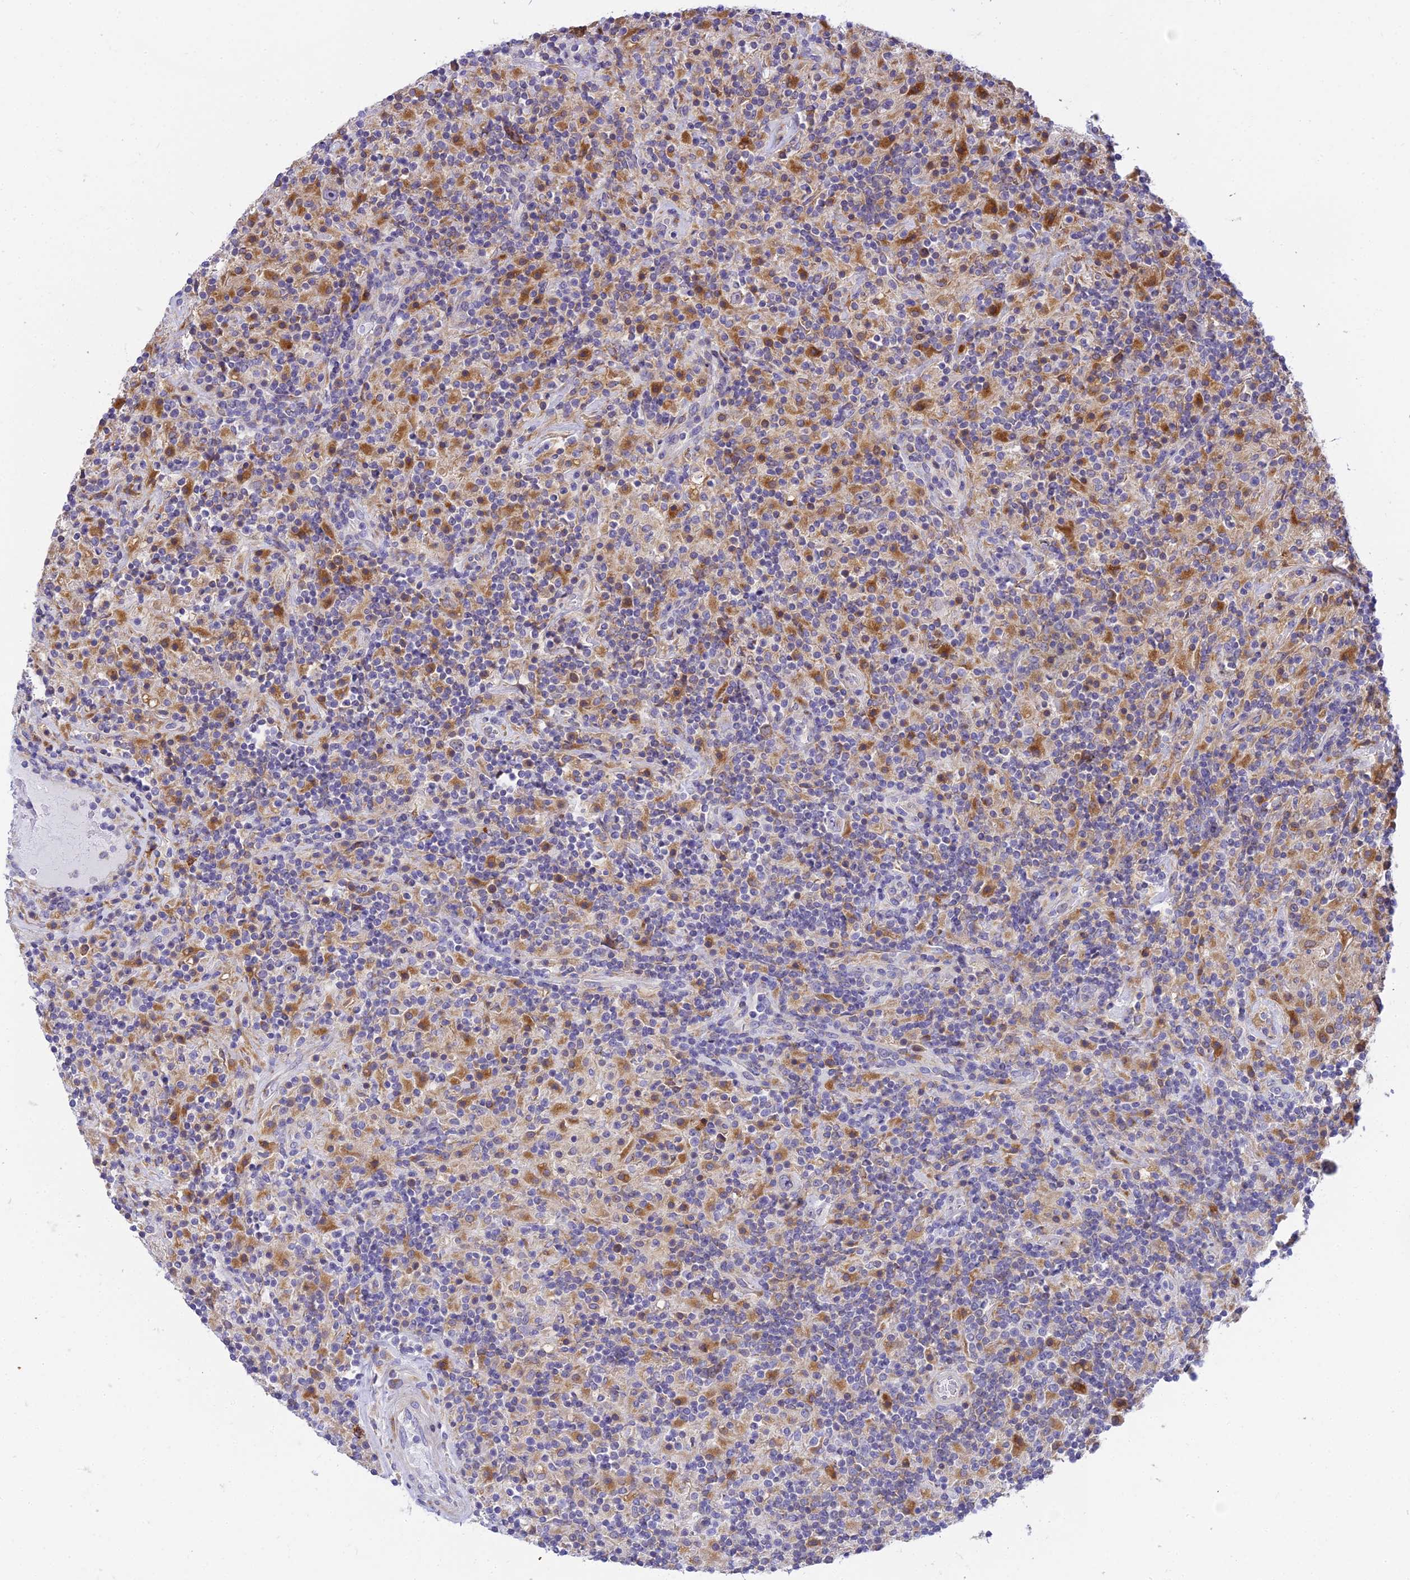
{"staining": {"intensity": "negative", "quantity": "none", "location": "none"}, "tissue": "lymphoma", "cell_type": "Tumor cells", "image_type": "cancer", "snomed": [{"axis": "morphology", "description": "Hodgkin's disease, NOS"}, {"axis": "topography", "description": "Lymph node"}], "caption": "Tumor cells show no significant expression in lymphoma.", "gene": "CLCN7", "patient": {"sex": "male", "age": 70}}